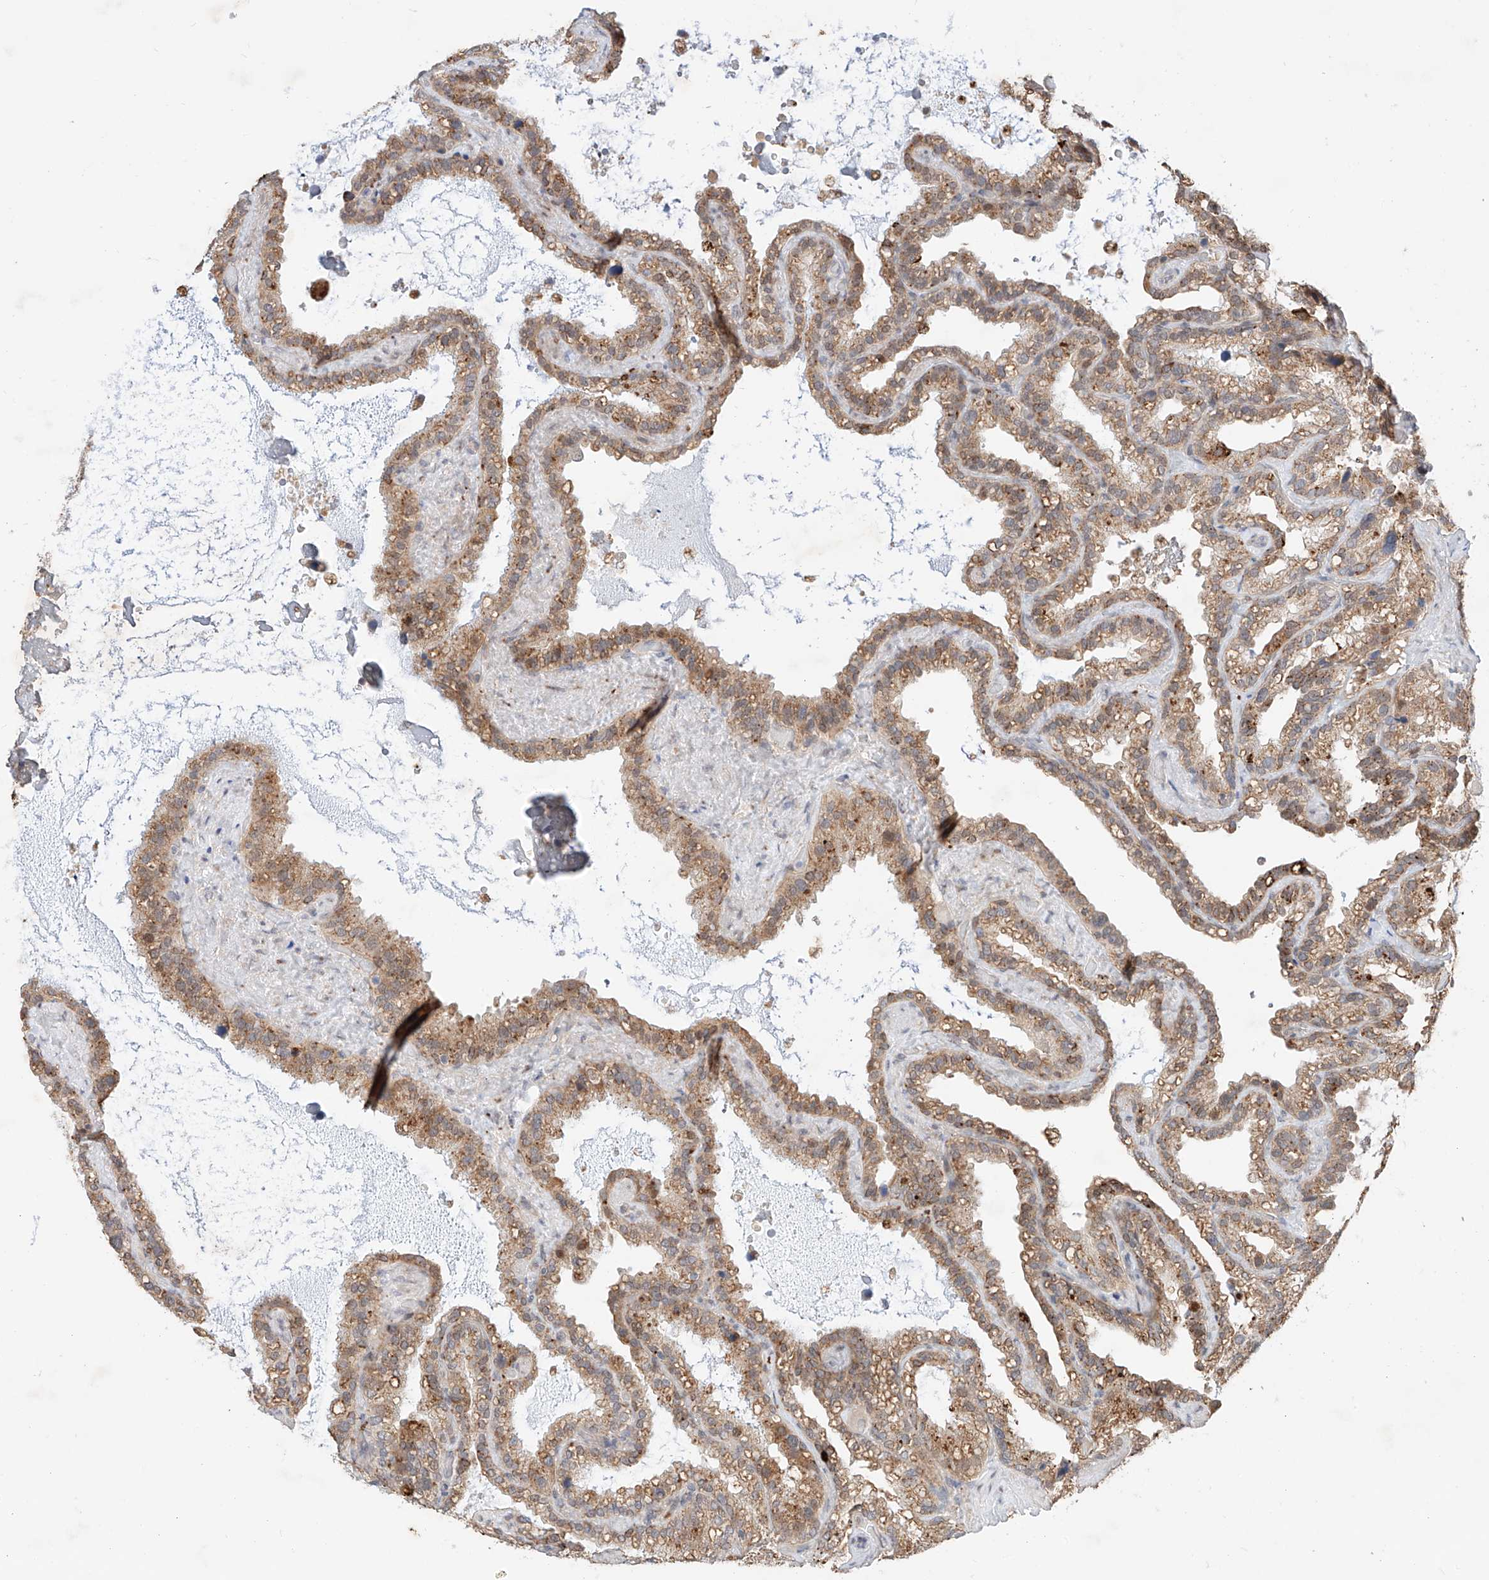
{"staining": {"intensity": "moderate", "quantity": ">75%", "location": "cytoplasmic/membranous"}, "tissue": "seminal vesicle", "cell_type": "Glandular cells", "image_type": "normal", "snomed": [{"axis": "morphology", "description": "Normal tissue, NOS"}, {"axis": "topography", "description": "Prostate"}, {"axis": "topography", "description": "Seminal veicle"}], "caption": "Protein expression by immunohistochemistry (IHC) displays moderate cytoplasmic/membranous staining in approximately >75% of glandular cells in benign seminal vesicle. Nuclei are stained in blue.", "gene": "GCNT1", "patient": {"sex": "male", "age": 68}}